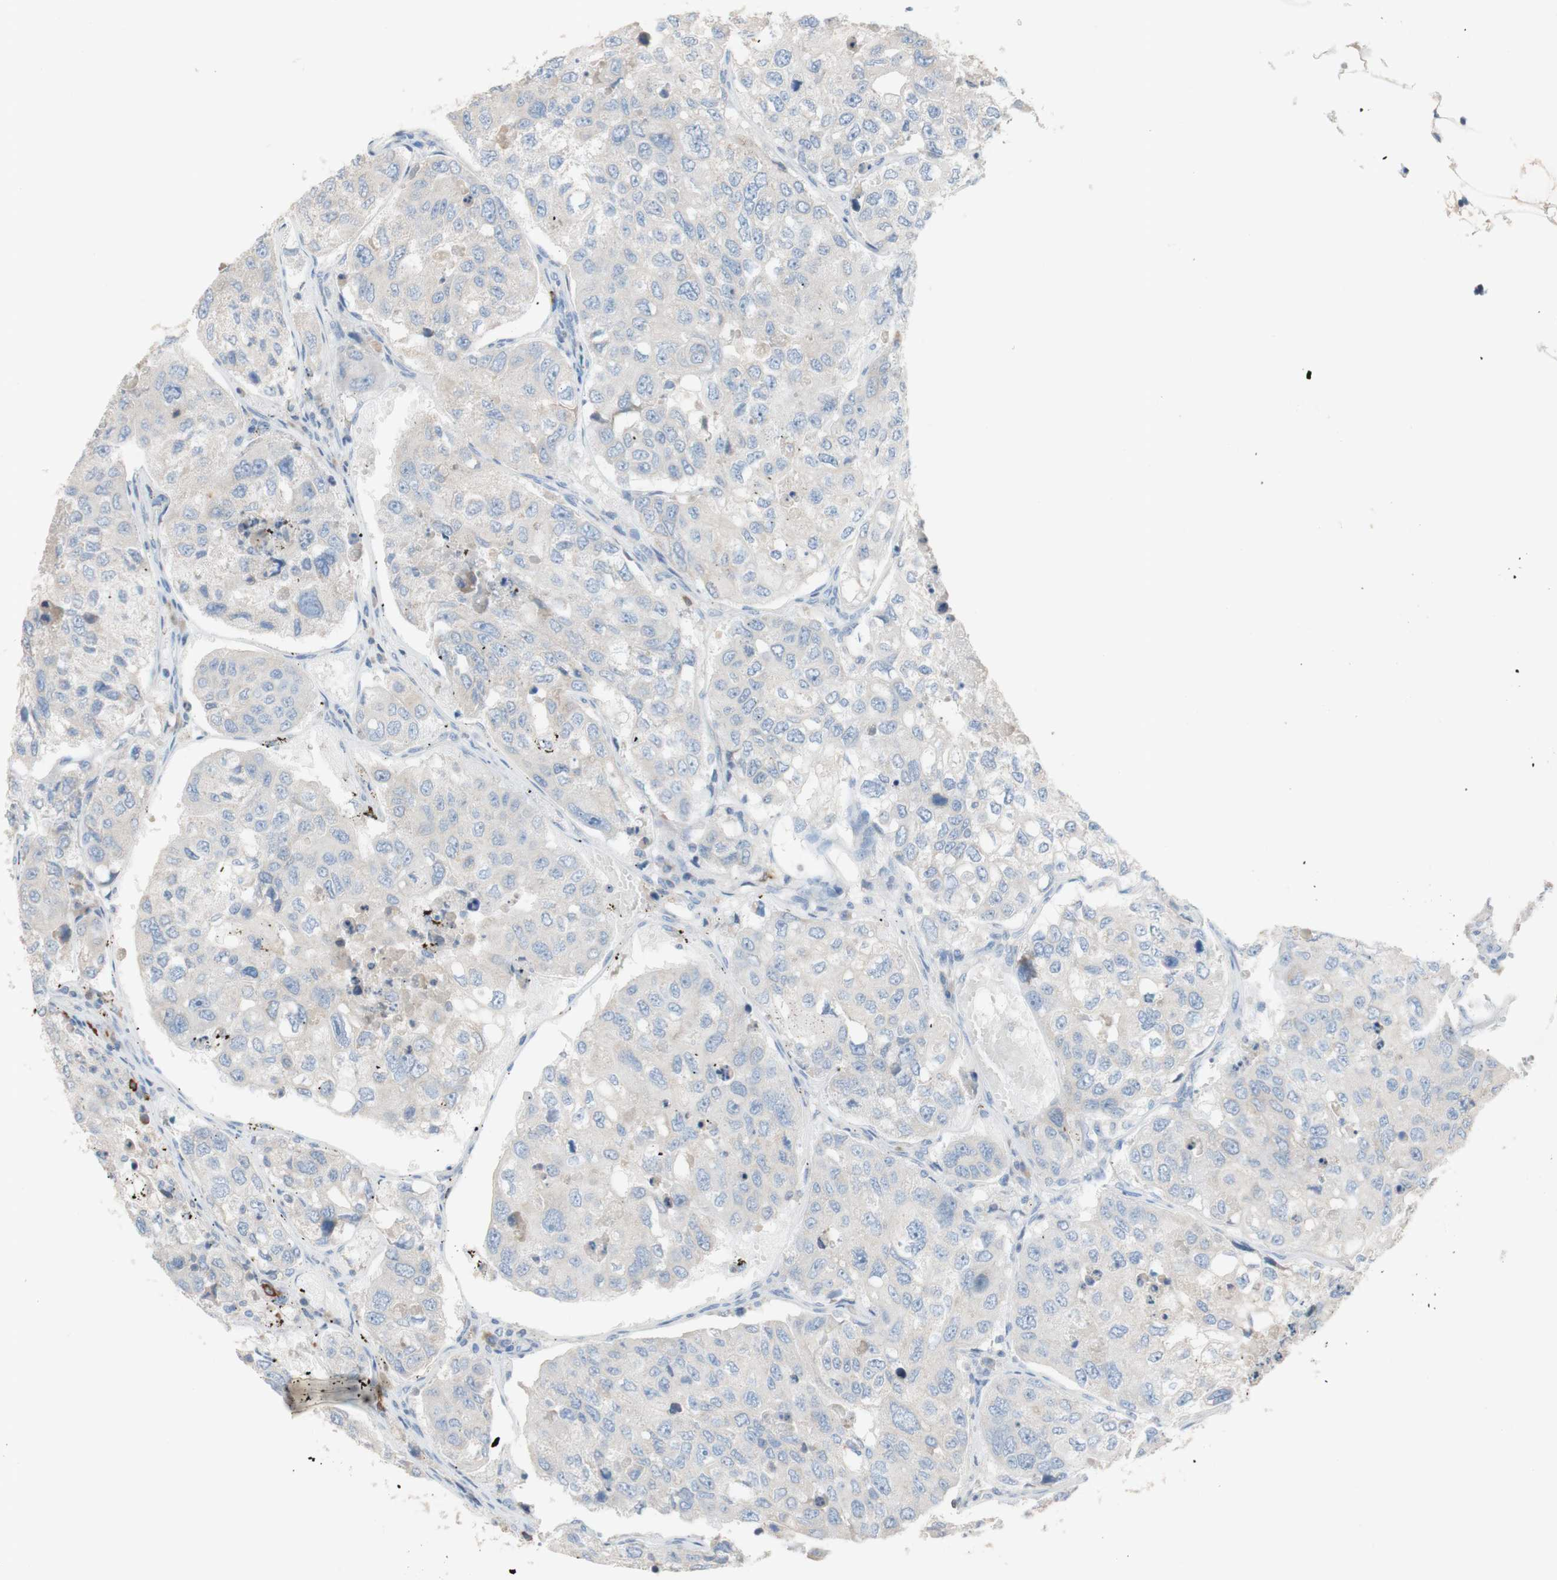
{"staining": {"intensity": "negative", "quantity": "none", "location": "none"}, "tissue": "urothelial cancer", "cell_type": "Tumor cells", "image_type": "cancer", "snomed": [{"axis": "morphology", "description": "Urothelial carcinoma, High grade"}, {"axis": "topography", "description": "Lymph node"}, {"axis": "topography", "description": "Urinary bladder"}], "caption": "High power microscopy micrograph of an immunohistochemistry micrograph of urothelial cancer, revealing no significant staining in tumor cells.", "gene": "PACSIN1", "patient": {"sex": "male", "age": 51}}